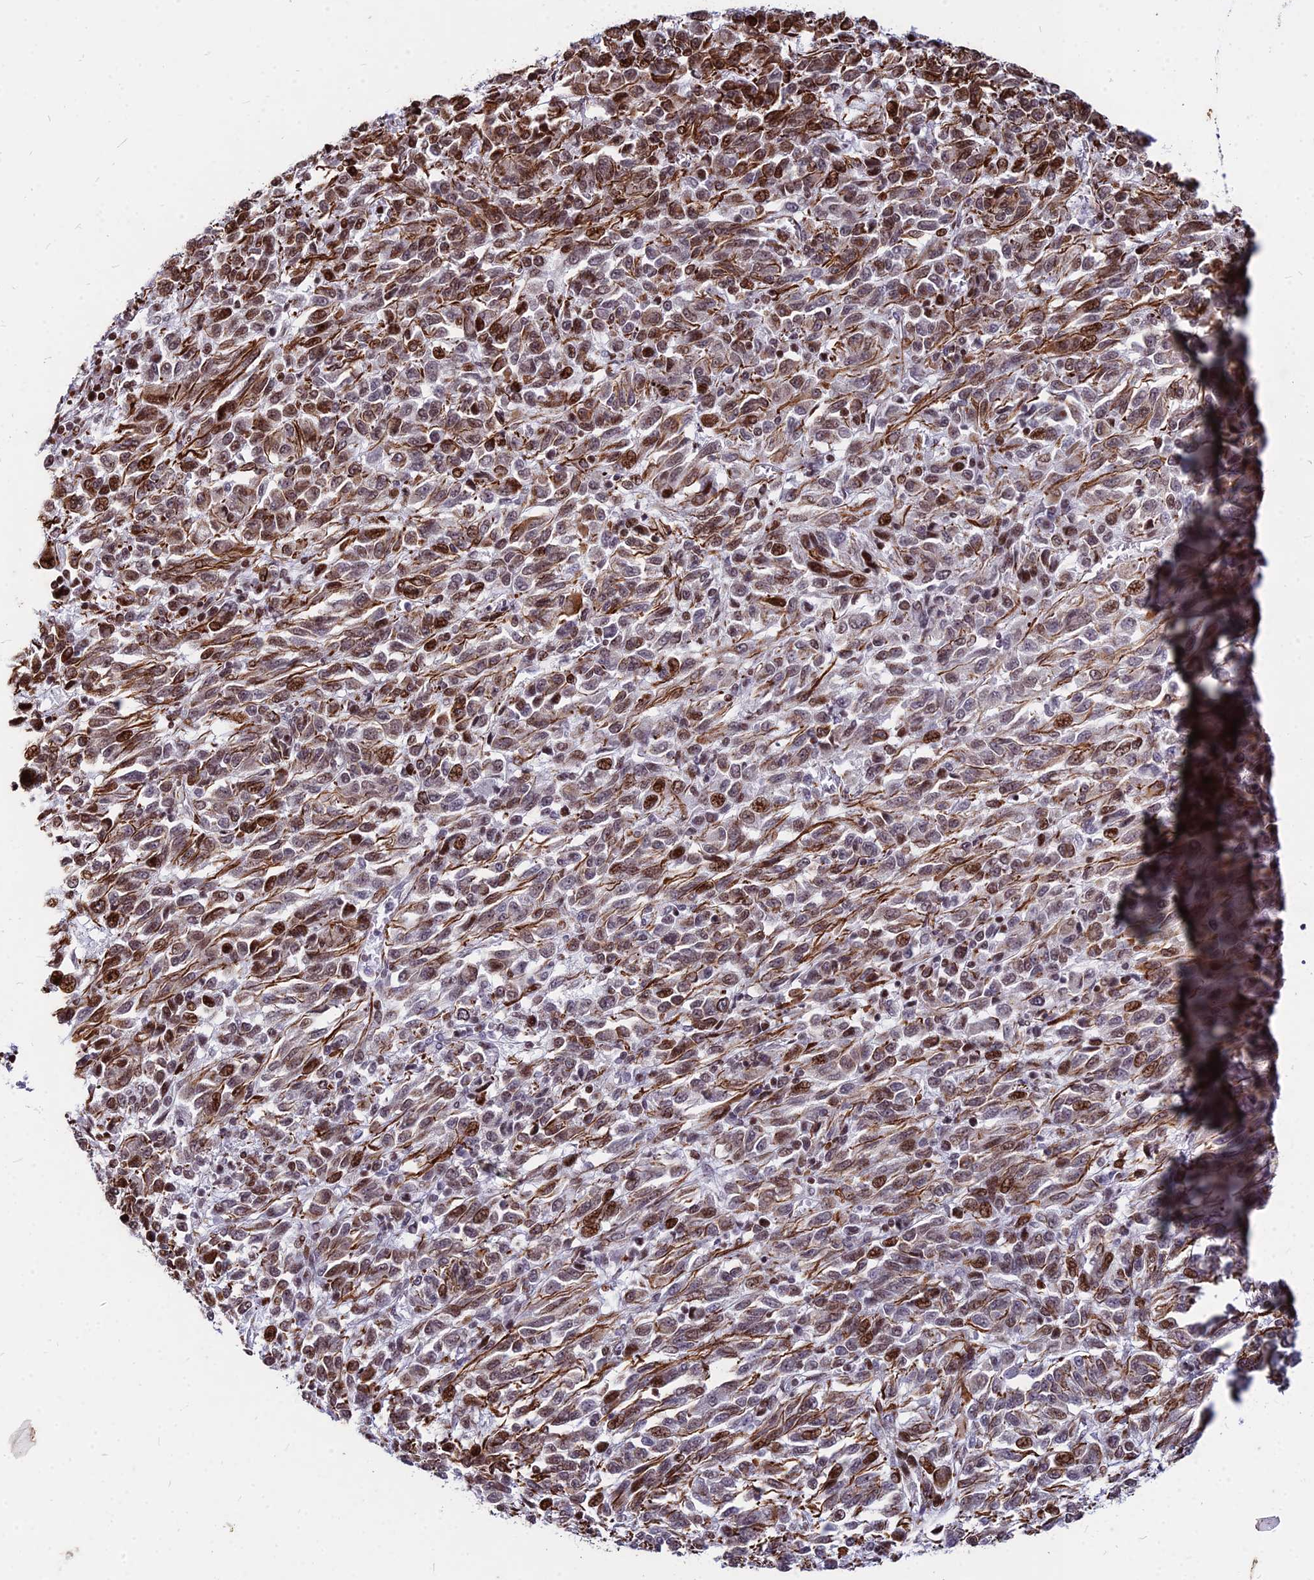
{"staining": {"intensity": "moderate", "quantity": ">75%", "location": "nuclear"}, "tissue": "melanoma", "cell_type": "Tumor cells", "image_type": "cancer", "snomed": [{"axis": "morphology", "description": "Malignant melanoma, Metastatic site"}, {"axis": "topography", "description": "Lung"}], "caption": "Human malignant melanoma (metastatic site) stained with a protein marker shows moderate staining in tumor cells.", "gene": "NYAP2", "patient": {"sex": "male", "age": 64}}